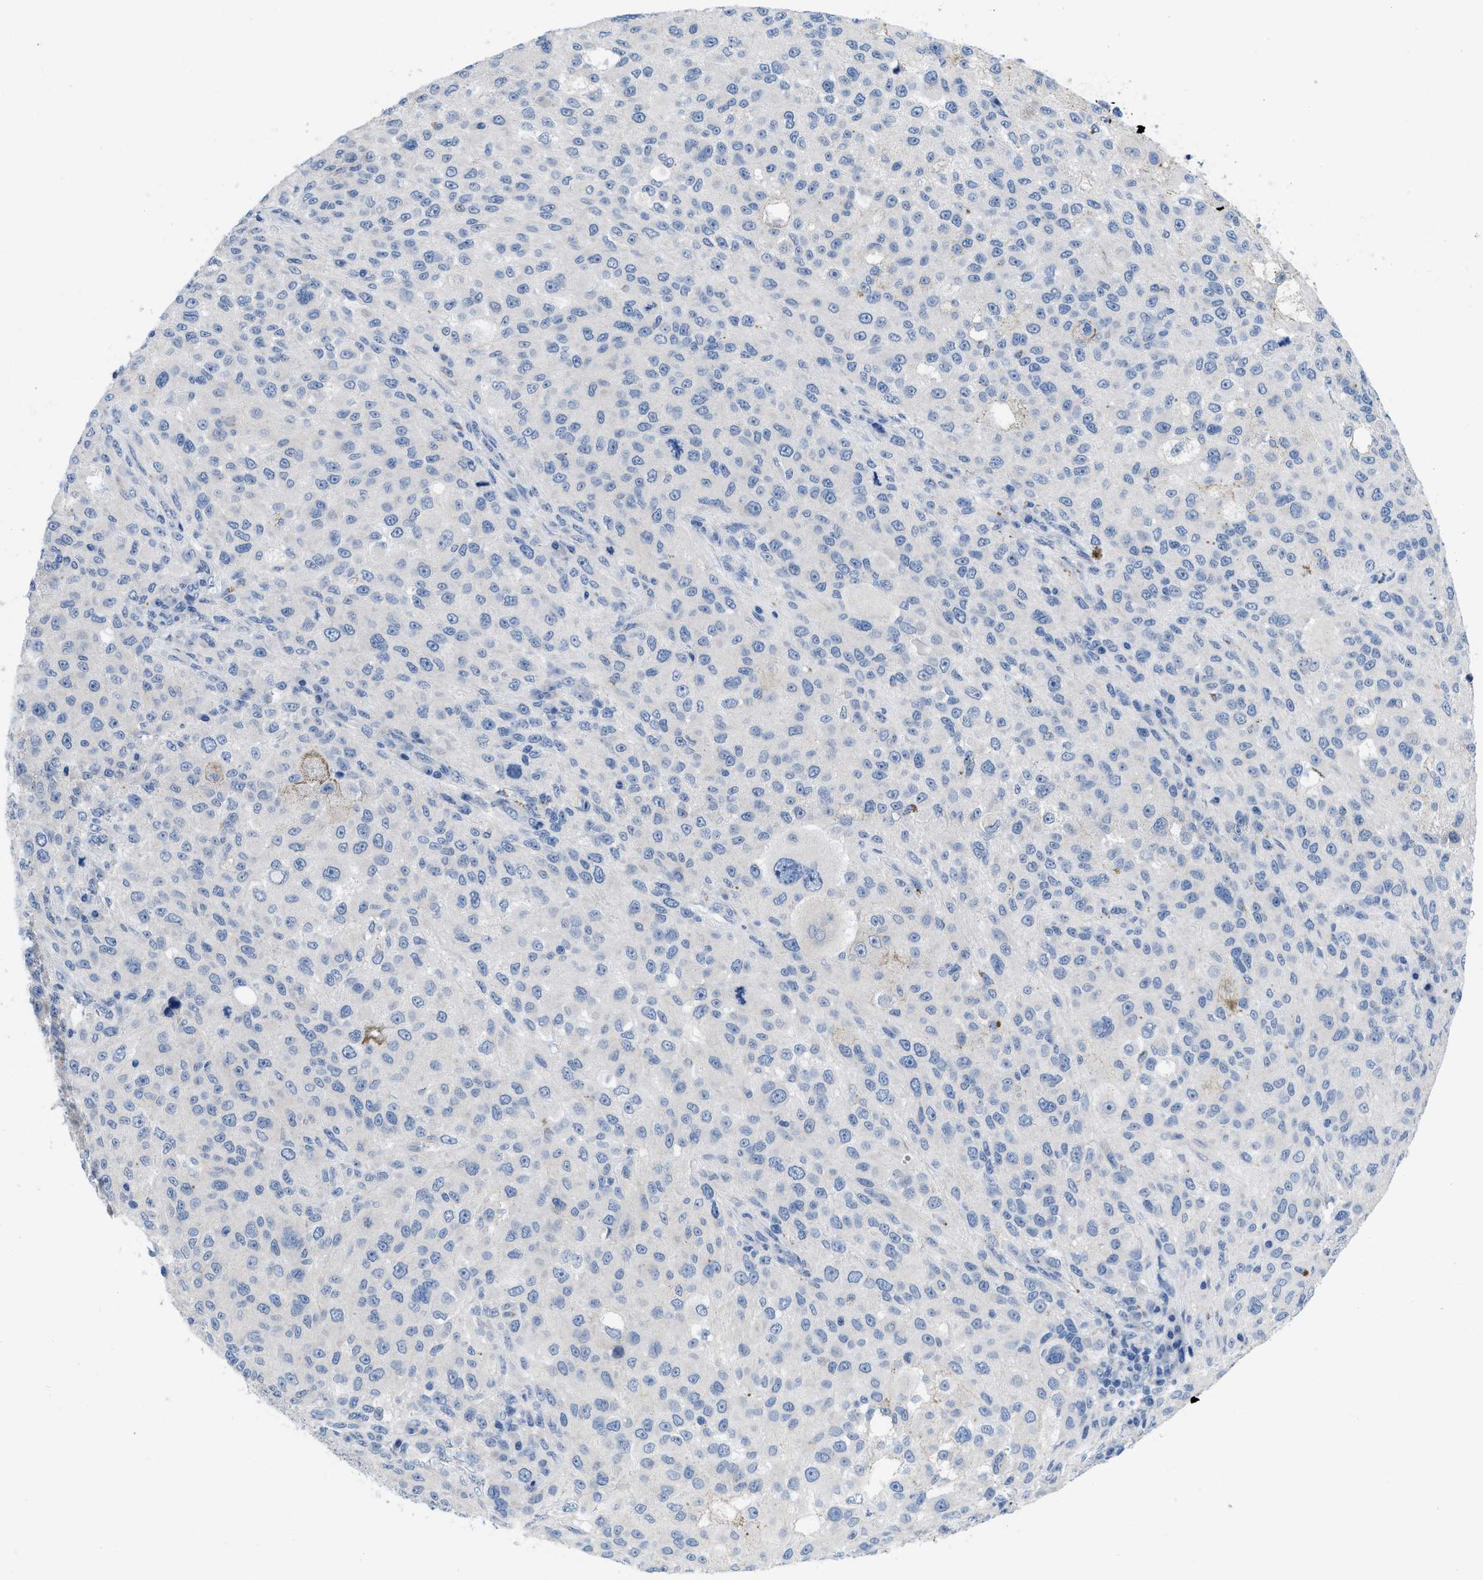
{"staining": {"intensity": "negative", "quantity": "none", "location": "none"}, "tissue": "melanoma", "cell_type": "Tumor cells", "image_type": "cancer", "snomed": [{"axis": "morphology", "description": "Necrosis, NOS"}, {"axis": "morphology", "description": "Malignant melanoma, NOS"}, {"axis": "topography", "description": "Skin"}], "caption": "Tumor cells show no significant protein staining in melanoma.", "gene": "PYY", "patient": {"sex": "female", "age": 87}}